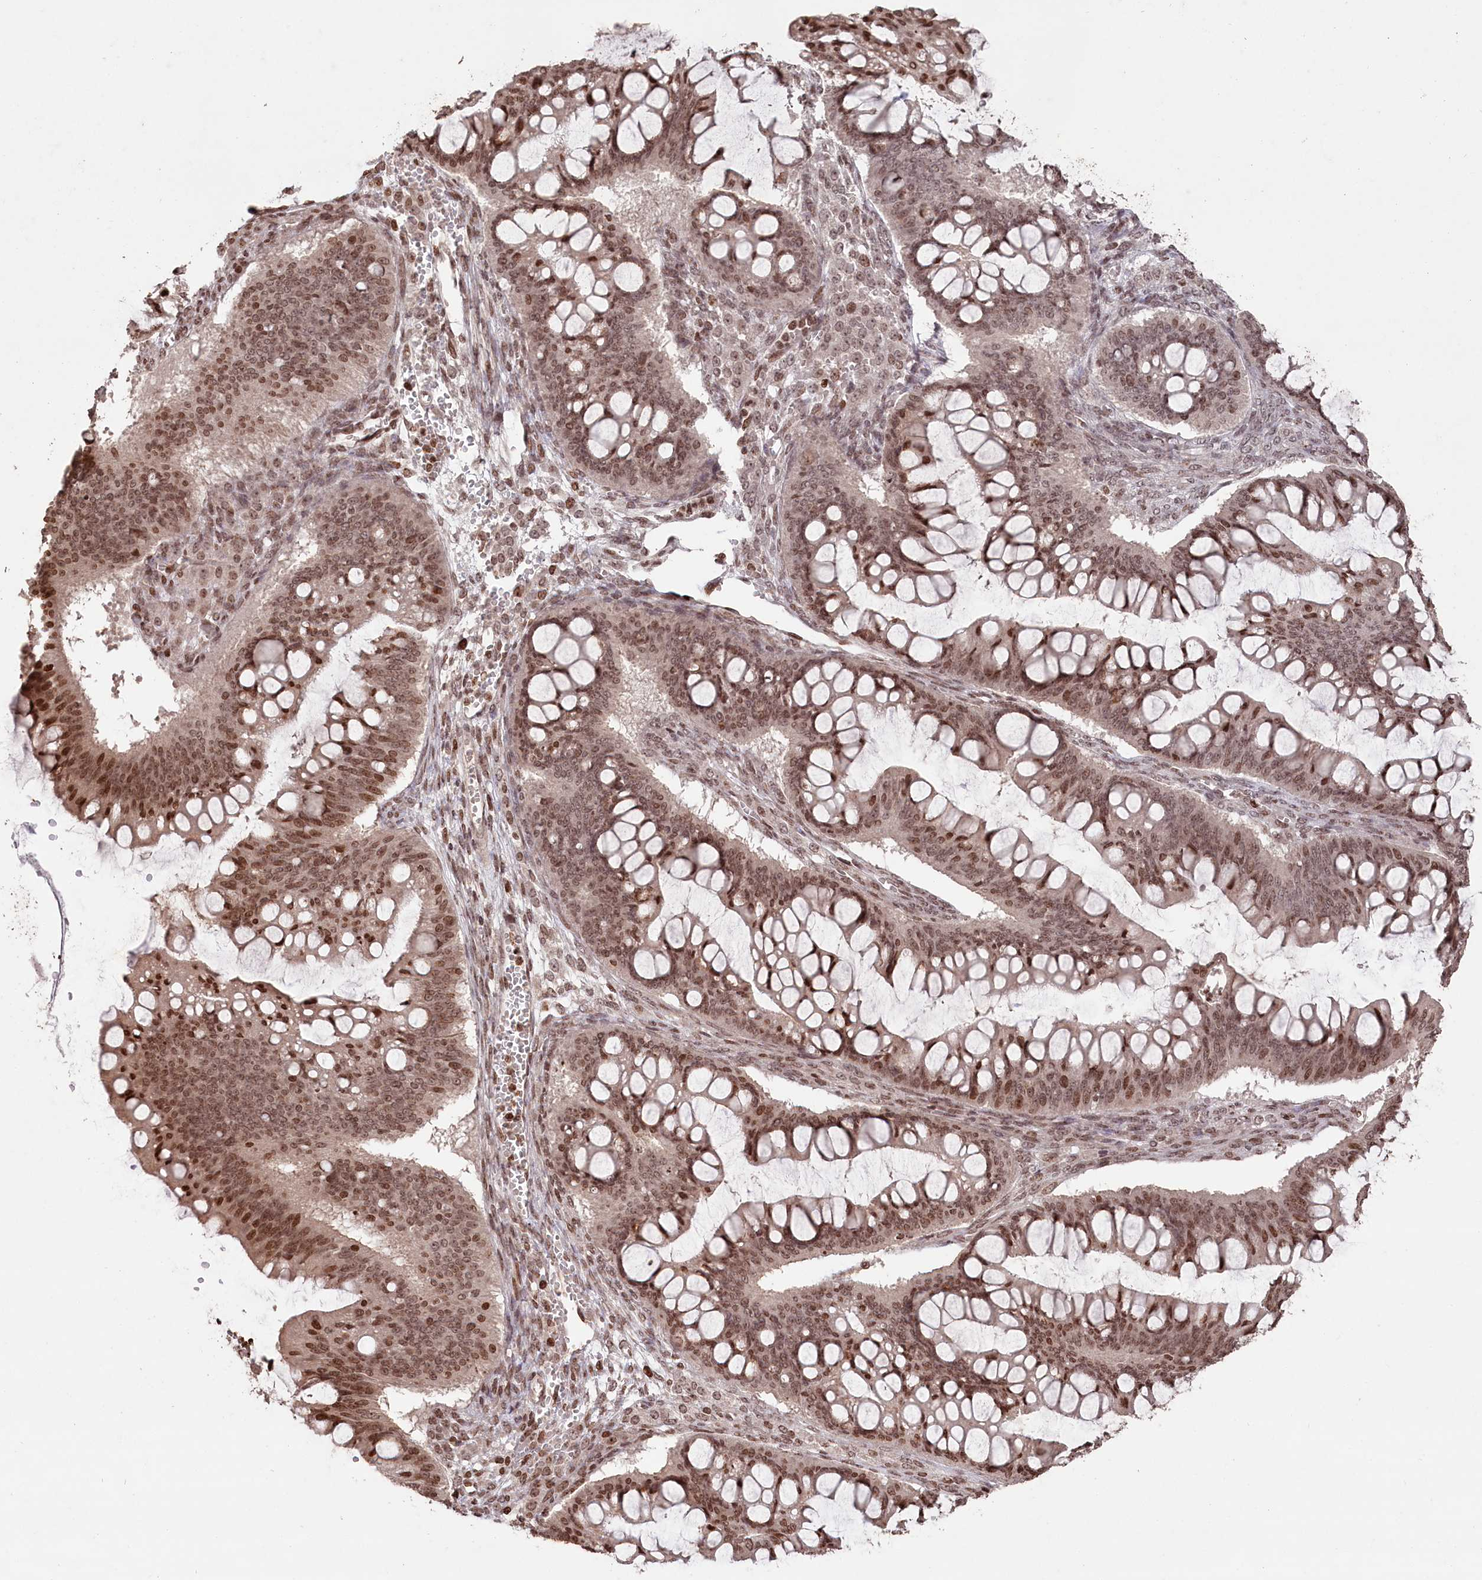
{"staining": {"intensity": "moderate", "quantity": ">75%", "location": "nuclear"}, "tissue": "ovarian cancer", "cell_type": "Tumor cells", "image_type": "cancer", "snomed": [{"axis": "morphology", "description": "Cystadenocarcinoma, mucinous, NOS"}, {"axis": "topography", "description": "Ovary"}], "caption": "Mucinous cystadenocarcinoma (ovarian) stained for a protein (brown) exhibits moderate nuclear positive positivity in about >75% of tumor cells.", "gene": "CCSER2", "patient": {"sex": "female", "age": 73}}